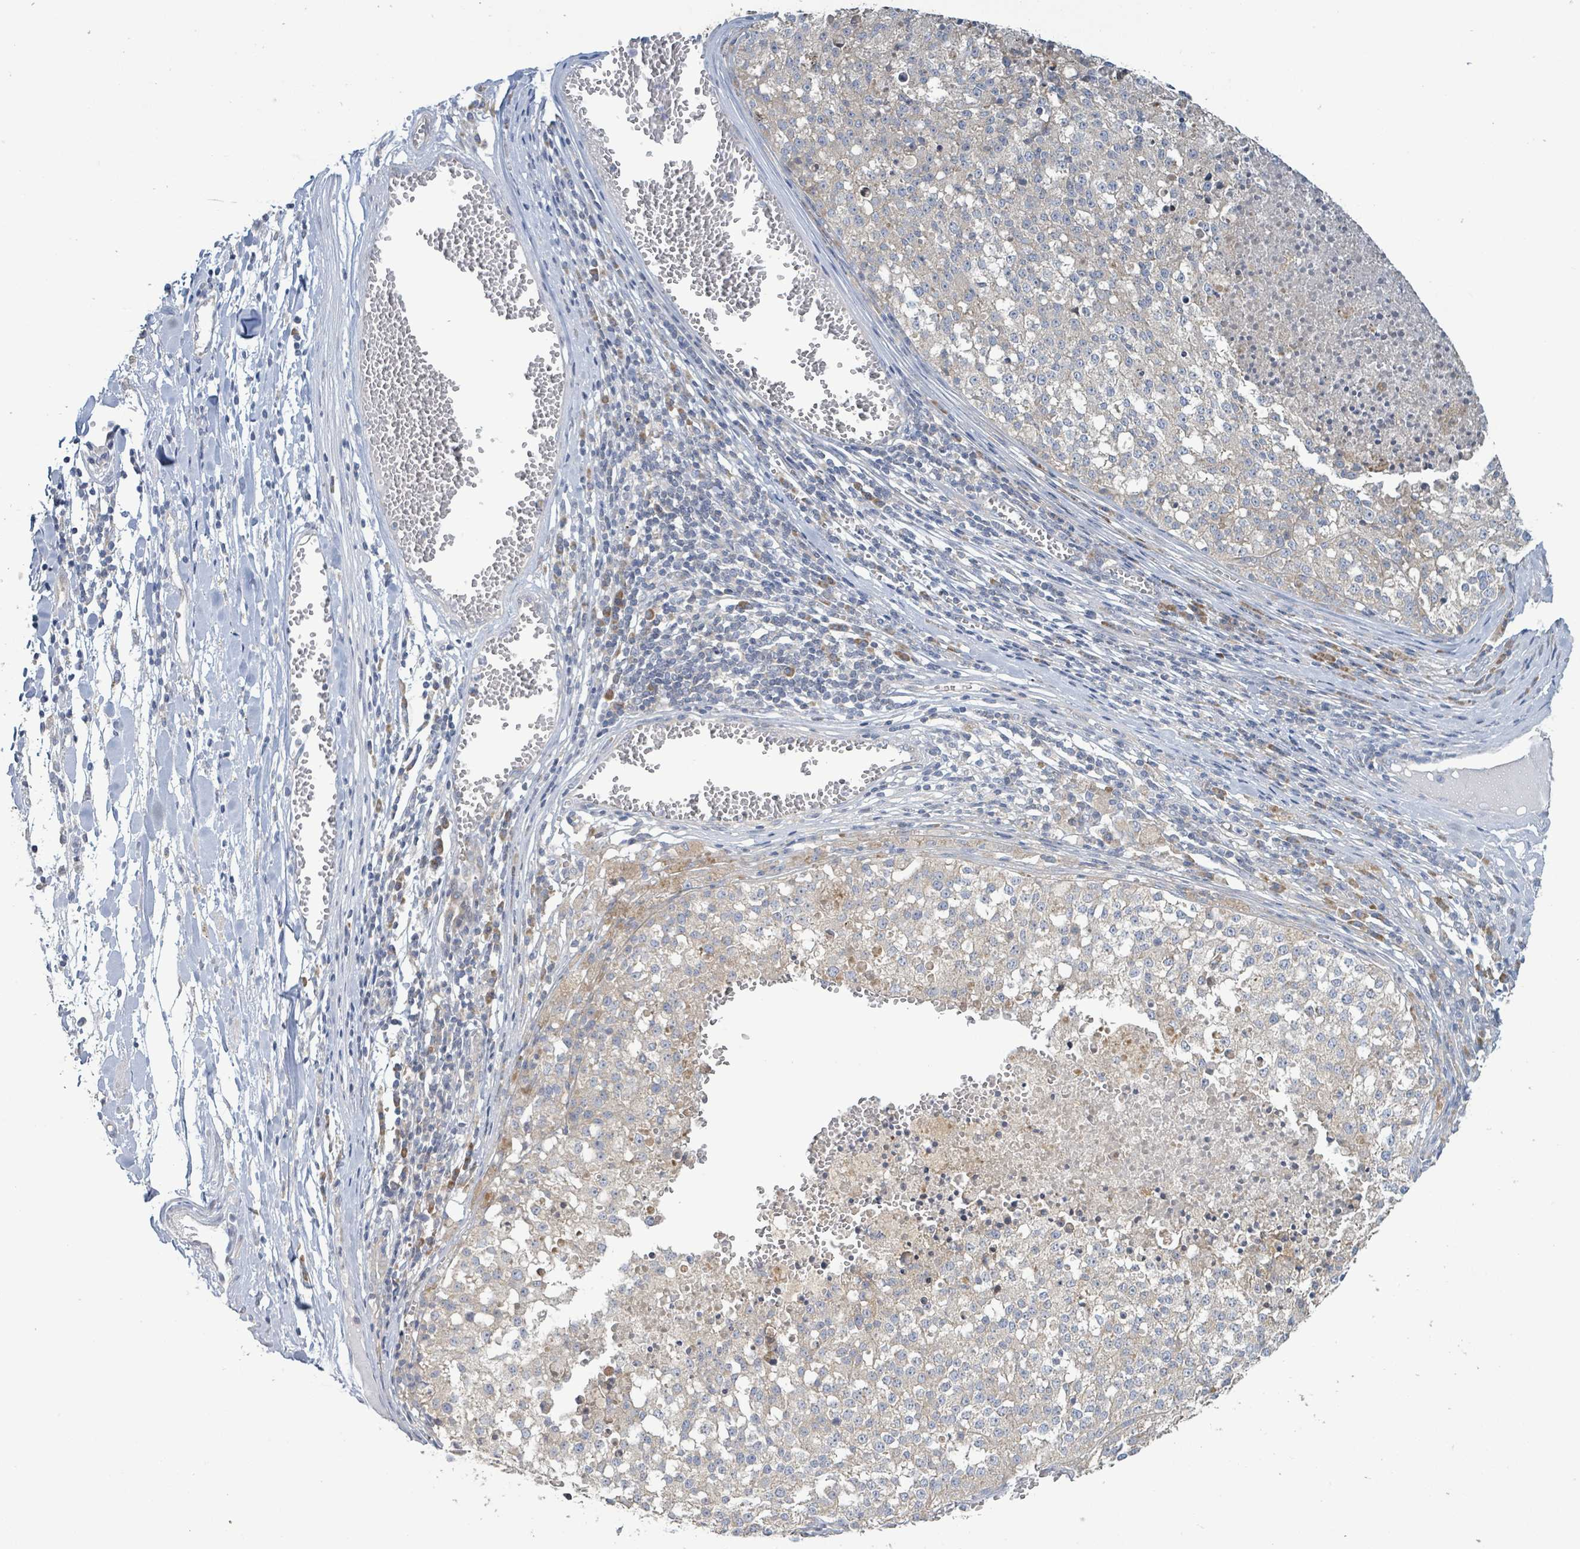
{"staining": {"intensity": "weak", "quantity": "25%-75%", "location": "cytoplasmic/membranous"}, "tissue": "melanoma", "cell_type": "Tumor cells", "image_type": "cancer", "snomed": [{"axis": "morphology", "description": "Malignant melanoma, NOS"}, {"axis": "topography", "description": "Skin"}], "caption": "A brown stain shows weak cytoplasmic/membranous expression of a protein in human malignant melanoma tumor cells.", "gene": "RPL32", "patient": {"sex": "female", "age": 64}}